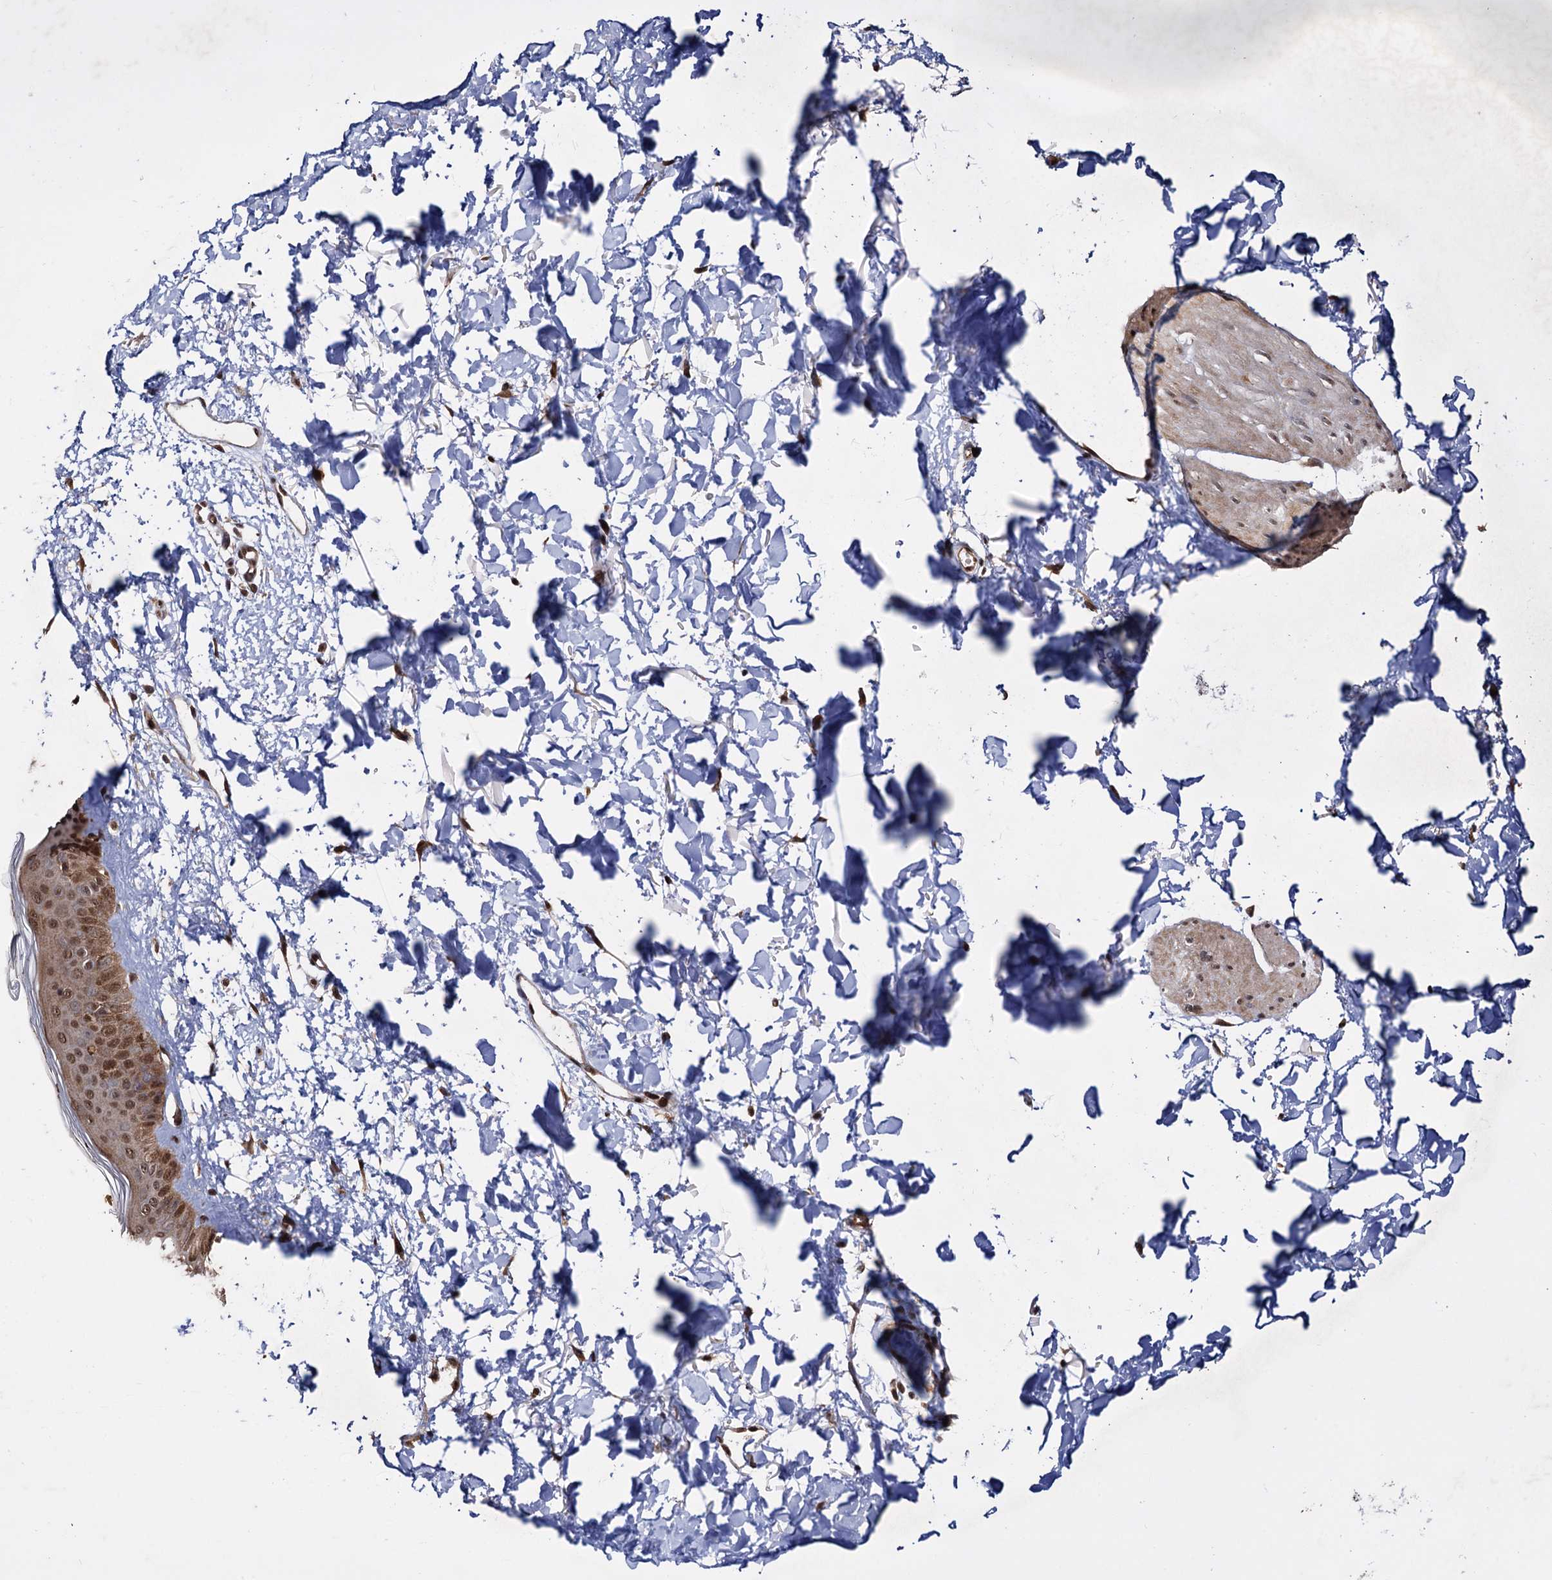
{"staining": {"intensity": "moderate", "quantity": ">75%", "location": "cytoplasmic/membranous,nuclear"}, "tissue": "skin", "cell_type": "Fibroblasts", "image_type": "normal", "snomed": [{"axis": "morphology", "description": "Normal tissue, NOS"}, {"axis": "topography", "description": "Skin"}], "caption": "This photomicrograph shows immunohistochemistry (IHC) staining of normal skin, with medium moderate cytoplasmic/membranous,nuclear staining in approximately >75% of fibroblasts.", "gene": "PIGB", "patient": {"sex": "female", "age": 58}}